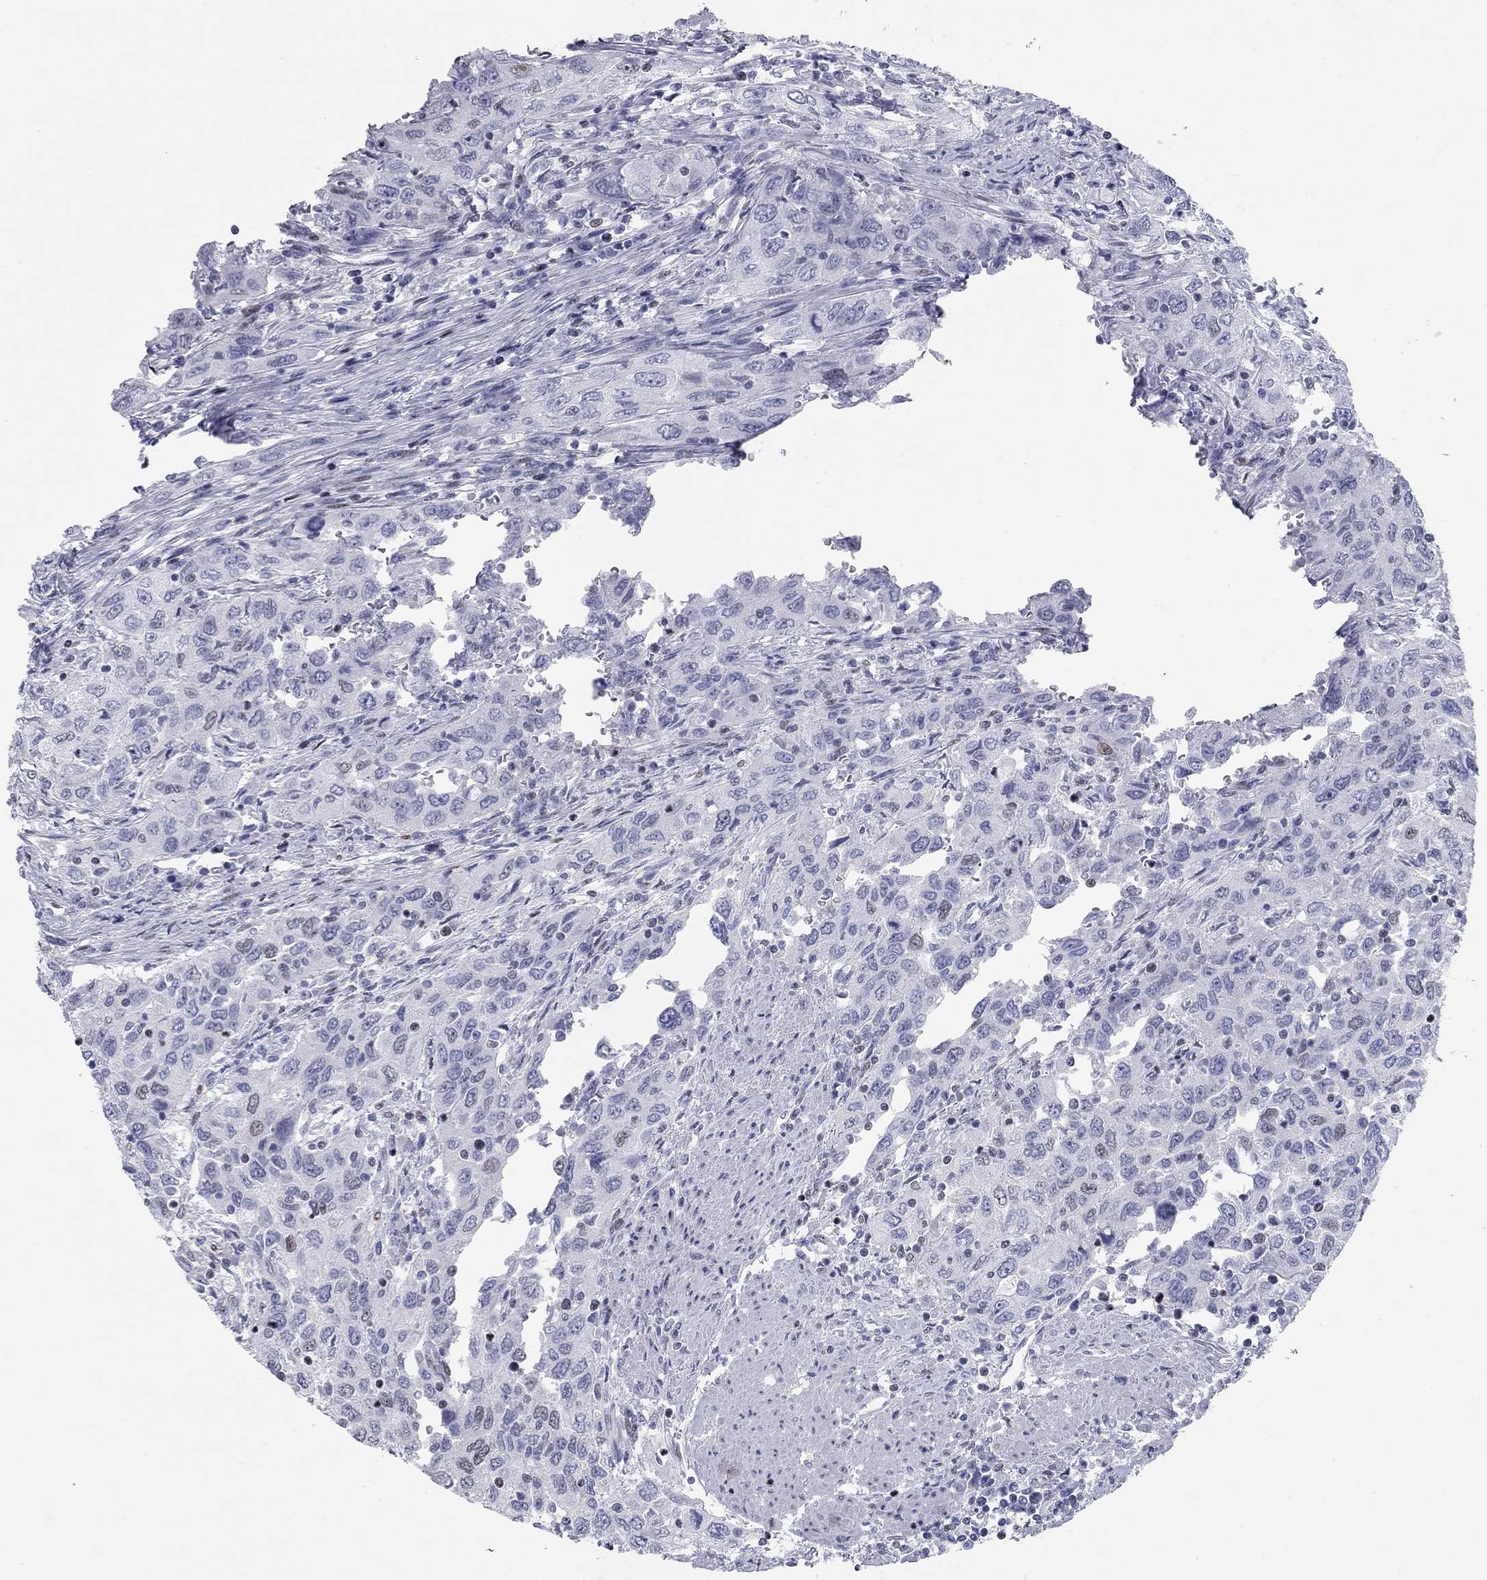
{"staining": {"intensity": "negative", "quantity": "none", "location": "none"}, "tissue": "urothelial cancer", "cell_type": "Tumor cells", "image_type": "cancer", "snomed": [{"axis": "morphology", "description": "Urothelial carcinoma, High grade"}, {"axis": "topography", "description": "Urinary bladder"}], "caption": "This is an IHC micrograph of high-grade urothelial carcinoma. There is no positivity in tumor cells.", "gene": "ASF1B", "patient": {"sex": "male", "age": 76}}